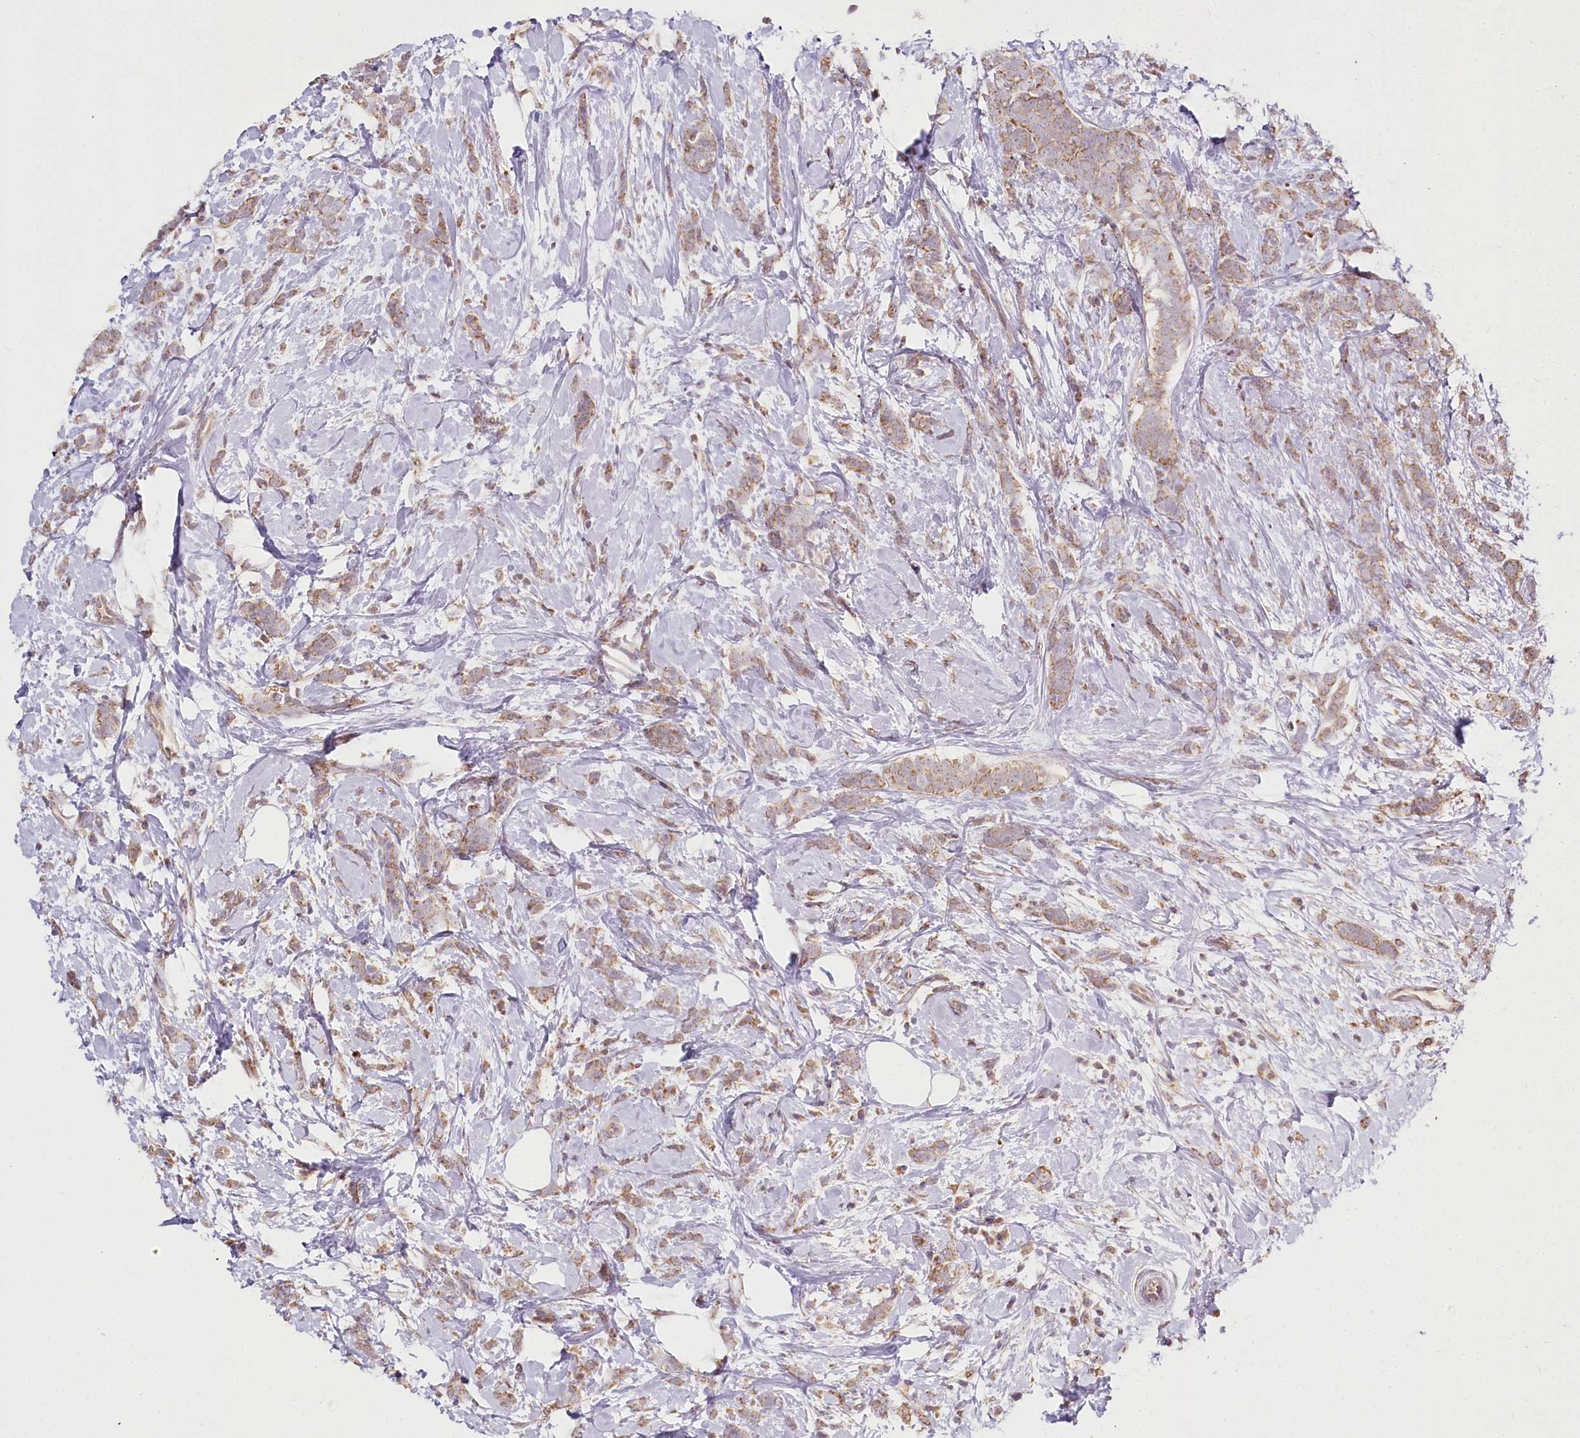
{"staining": {"intensity": "moderate", "quantity": ">75%", "location": "cytoplasmic/membranous"}, "tissue": "breast cancer", "cell_type": "Tumor cells", "image_type": "cancer", "snomed": [{"axis": "morphology", "description": "Lobular carcinoma"}, {"axis": "topography", "description": "Breast"}], "caption": "Immunohistochemical staining of breast lobular carcinoma exhibits moderate cytoplasmic/membranous protein positivity in approximately >75% of tumor cells.", "gene": "ACOX2", "patient": {"sex": "female", "age": 58}}